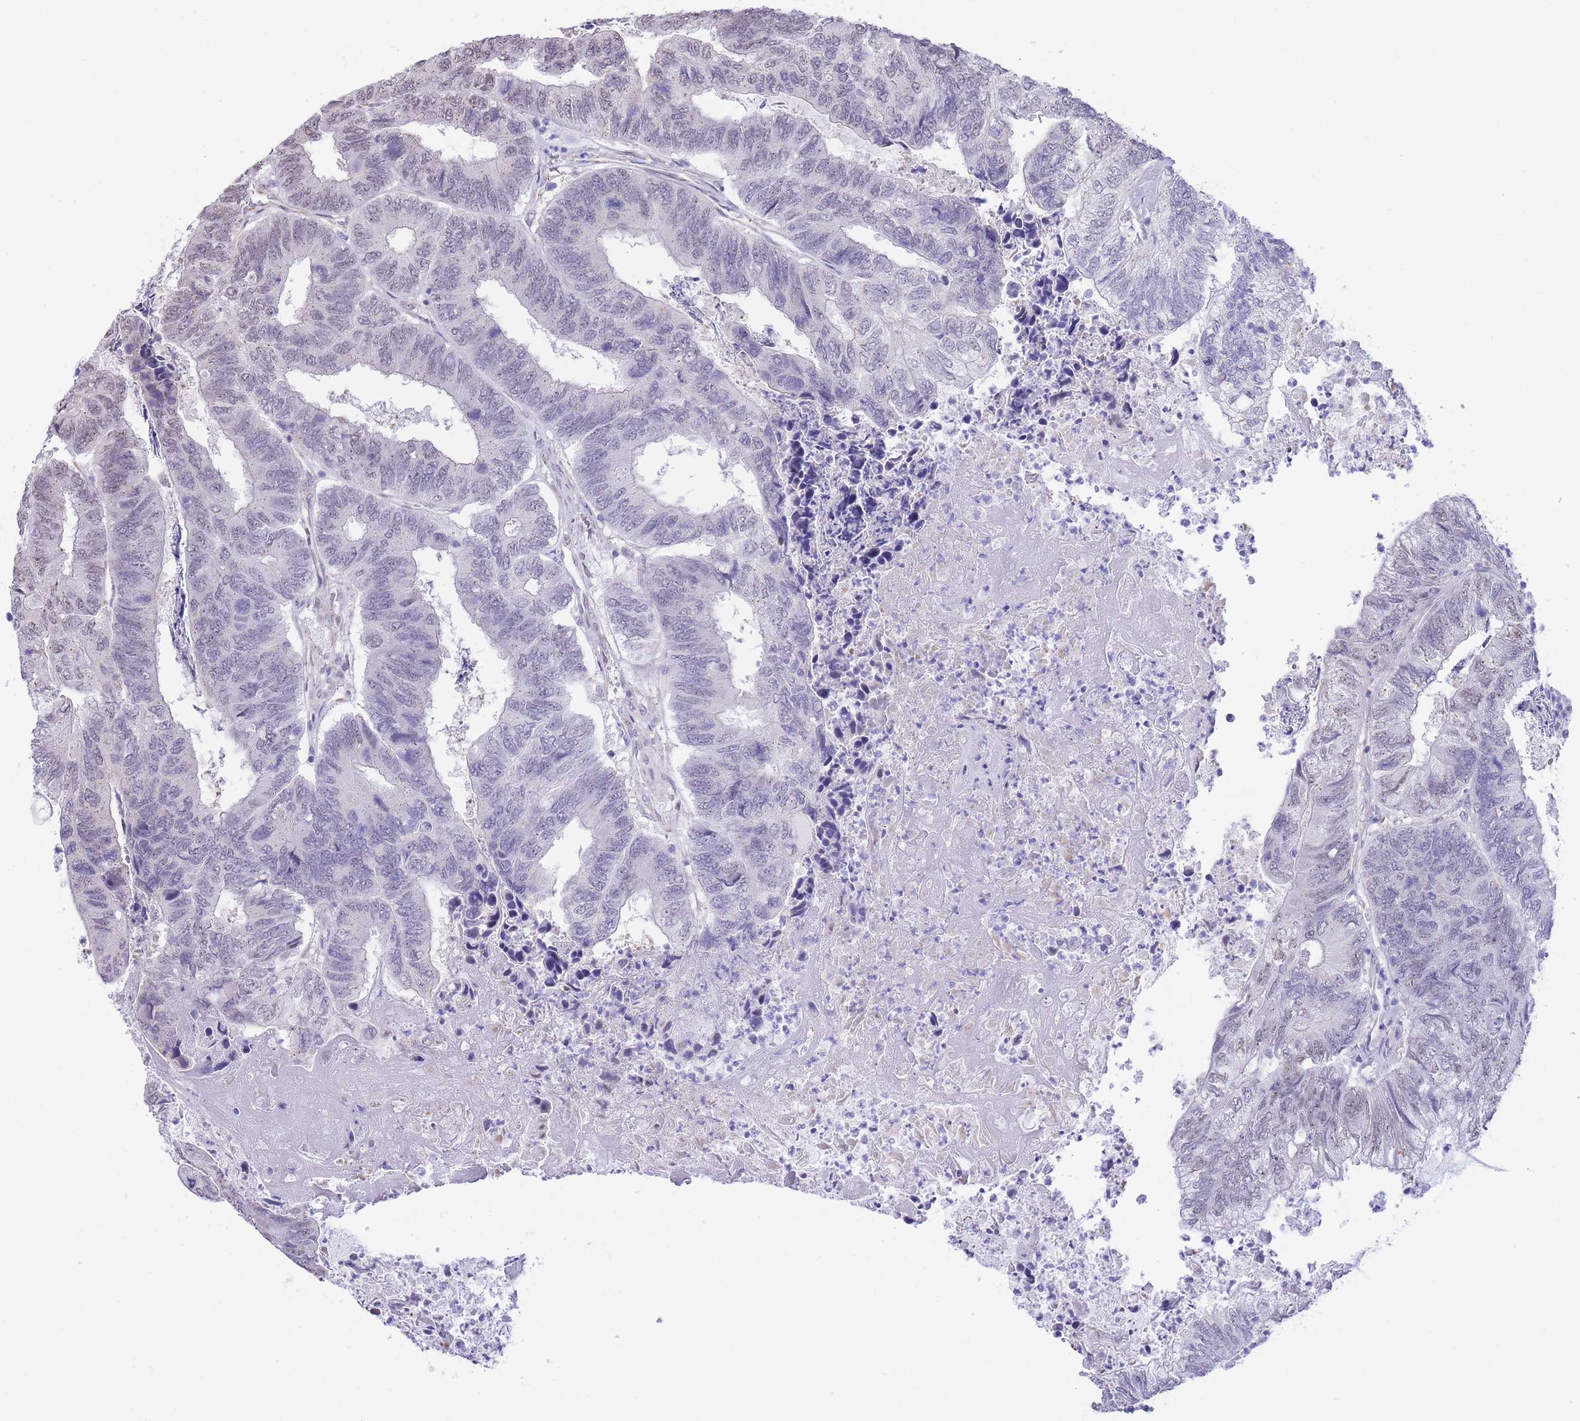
{"staining": {"intensity": "negative", "quantity": "none", "location": "none"}, "tissue": "colorectal cancer", "cell_type": "Tumor cells", "image_type": "cancer", "snomed": [{"axis": "morphology", "description": "Adenocarcinoma, NOS"}, {"axis": "topography", "description": "Colon"}], "caption": "Image shows no significant protein expression in tumor cells of colorectal adenocarcinoma.", "gene": "PSG8", "patient": {"sex": "female", "age": 67}}